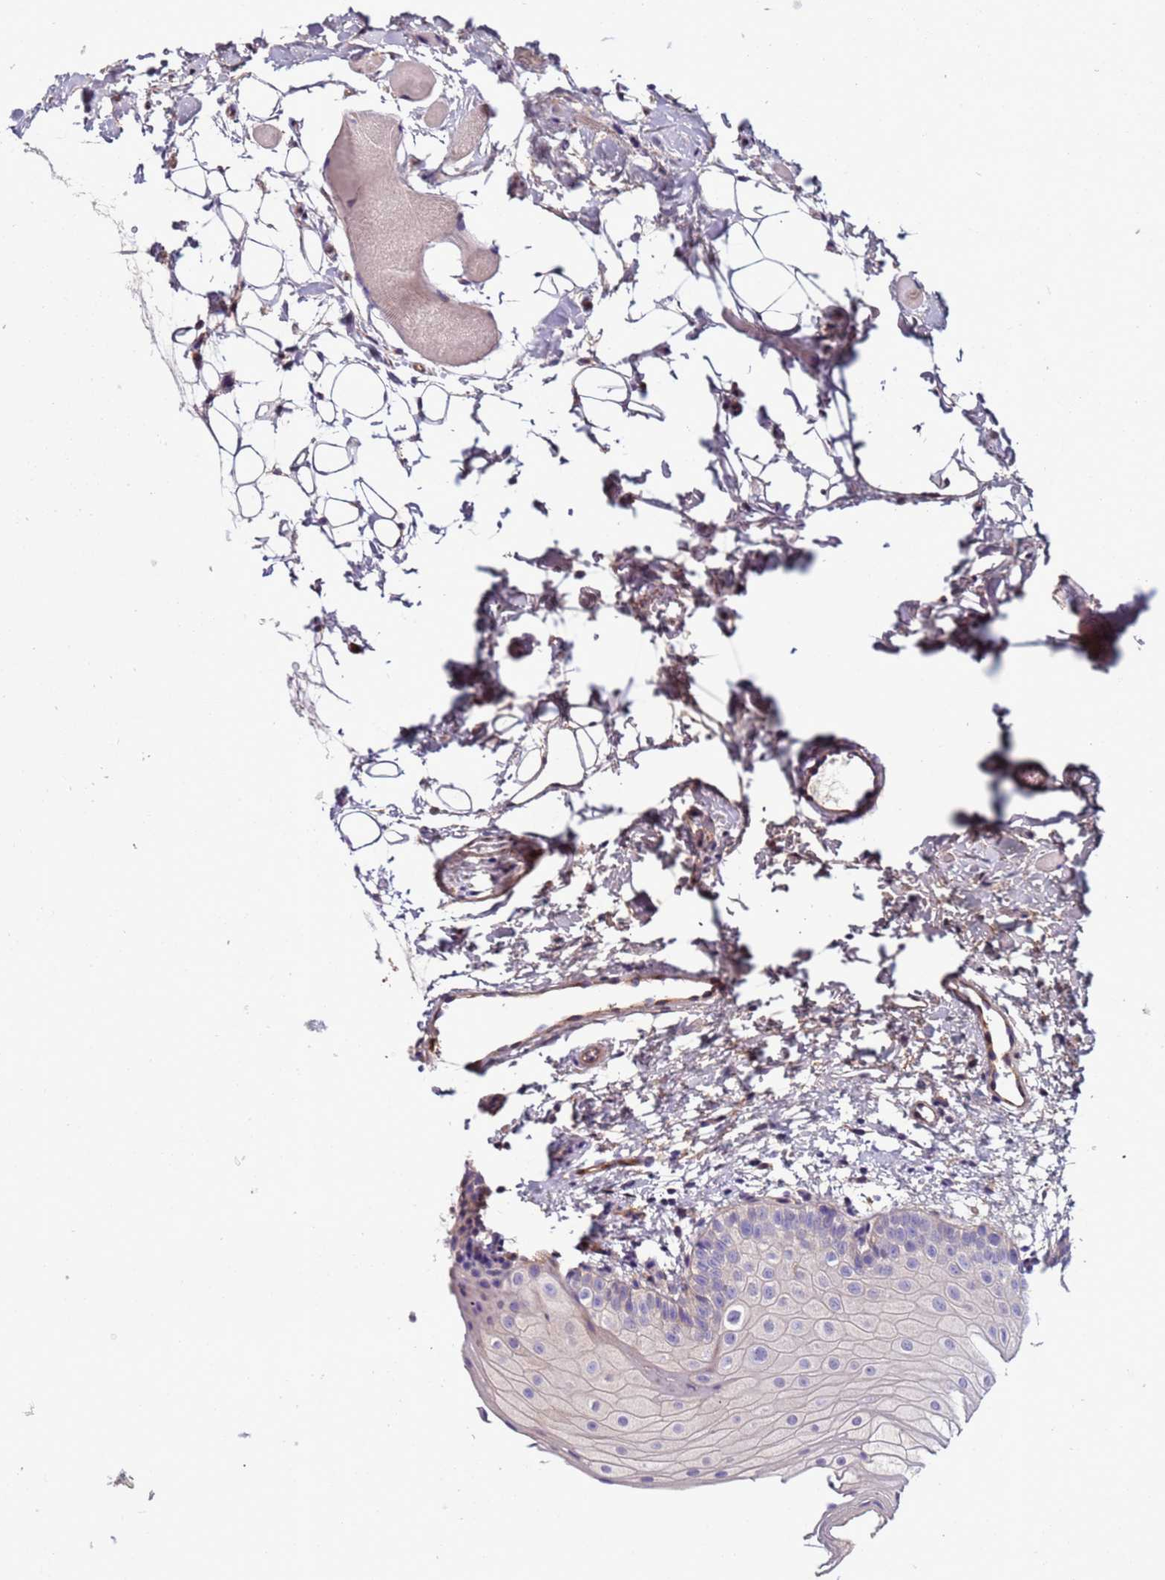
{"staining": {"intensity": "weak", "quantity": "<25%", "location": "cytoplasmic/membranous"}, "tissue": "oral mucosa", "cell_type": "Squamous epithelial cells", "image_type": "normal", "snomed": [{"axis": "morphology", "description": "Normal tissue, NOS"}, {"axis": "topography", "description": "Oral tissue"}], "caption": "The image displays no staining of squamous epithelial cells in unremarkable oral mucosa.", "gene": "C8G", "patient": {"sex": "male", "age": 28}}